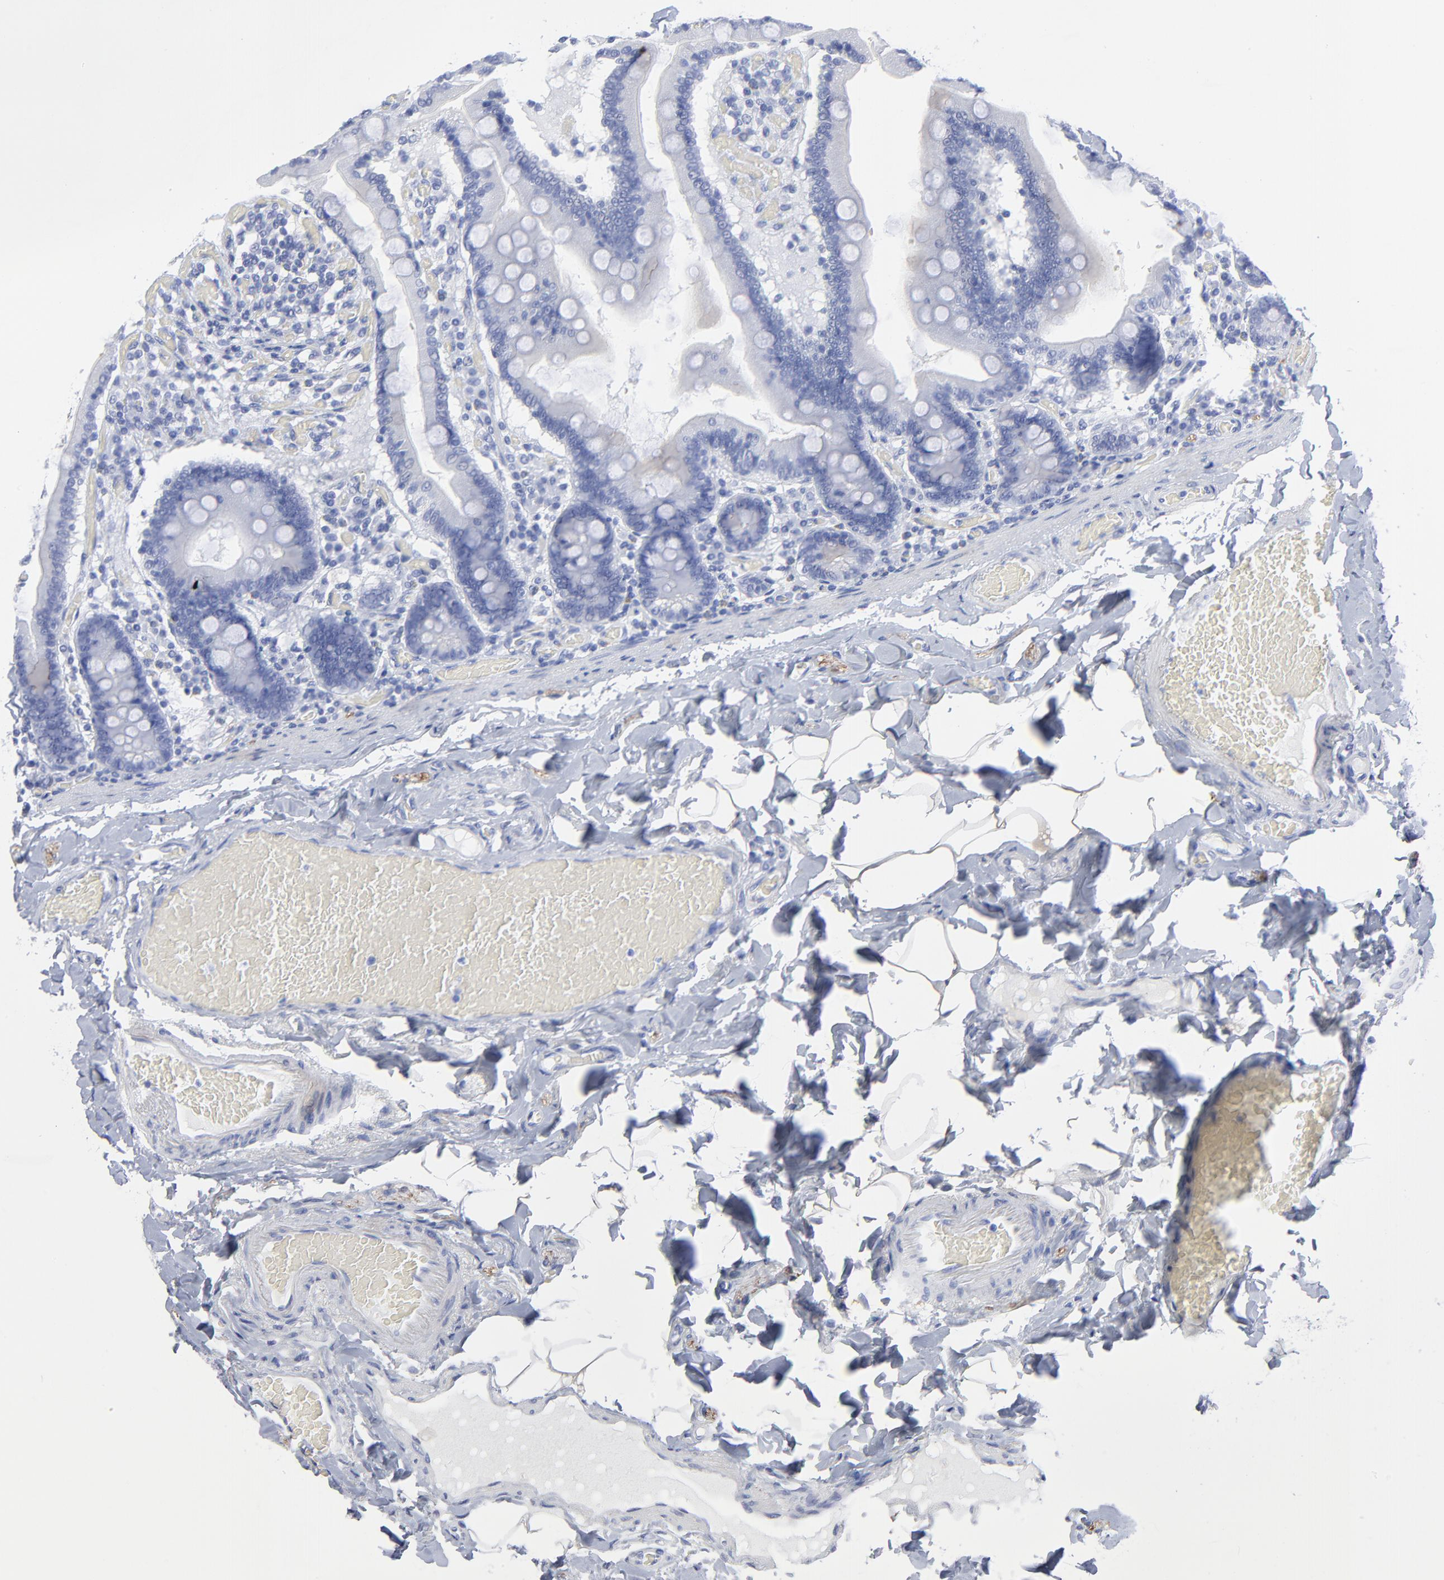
{"staining": {"intensity": "negative", "quantity": "none", "location": "none"}, "tissue": "duodenum", "cell_type": "Glandular cells", "image_type": "normal", "snomed": [{"axis": "morphology", "description": "Normal tissue, NOS"}, {"axis": "topography", "description": "Duodenum"}], "caption": "DAB immunohistochemical staining of benign human duodenum displays no significant expression in glandular cells. The staining was performed using DAB to visualize the protein expression in brown, while the nuclei were stained in blue with hematoxylin (Magnification: 20x).", "gene": "CNTN3", "patient": {"sex": "male", "age": 66}}